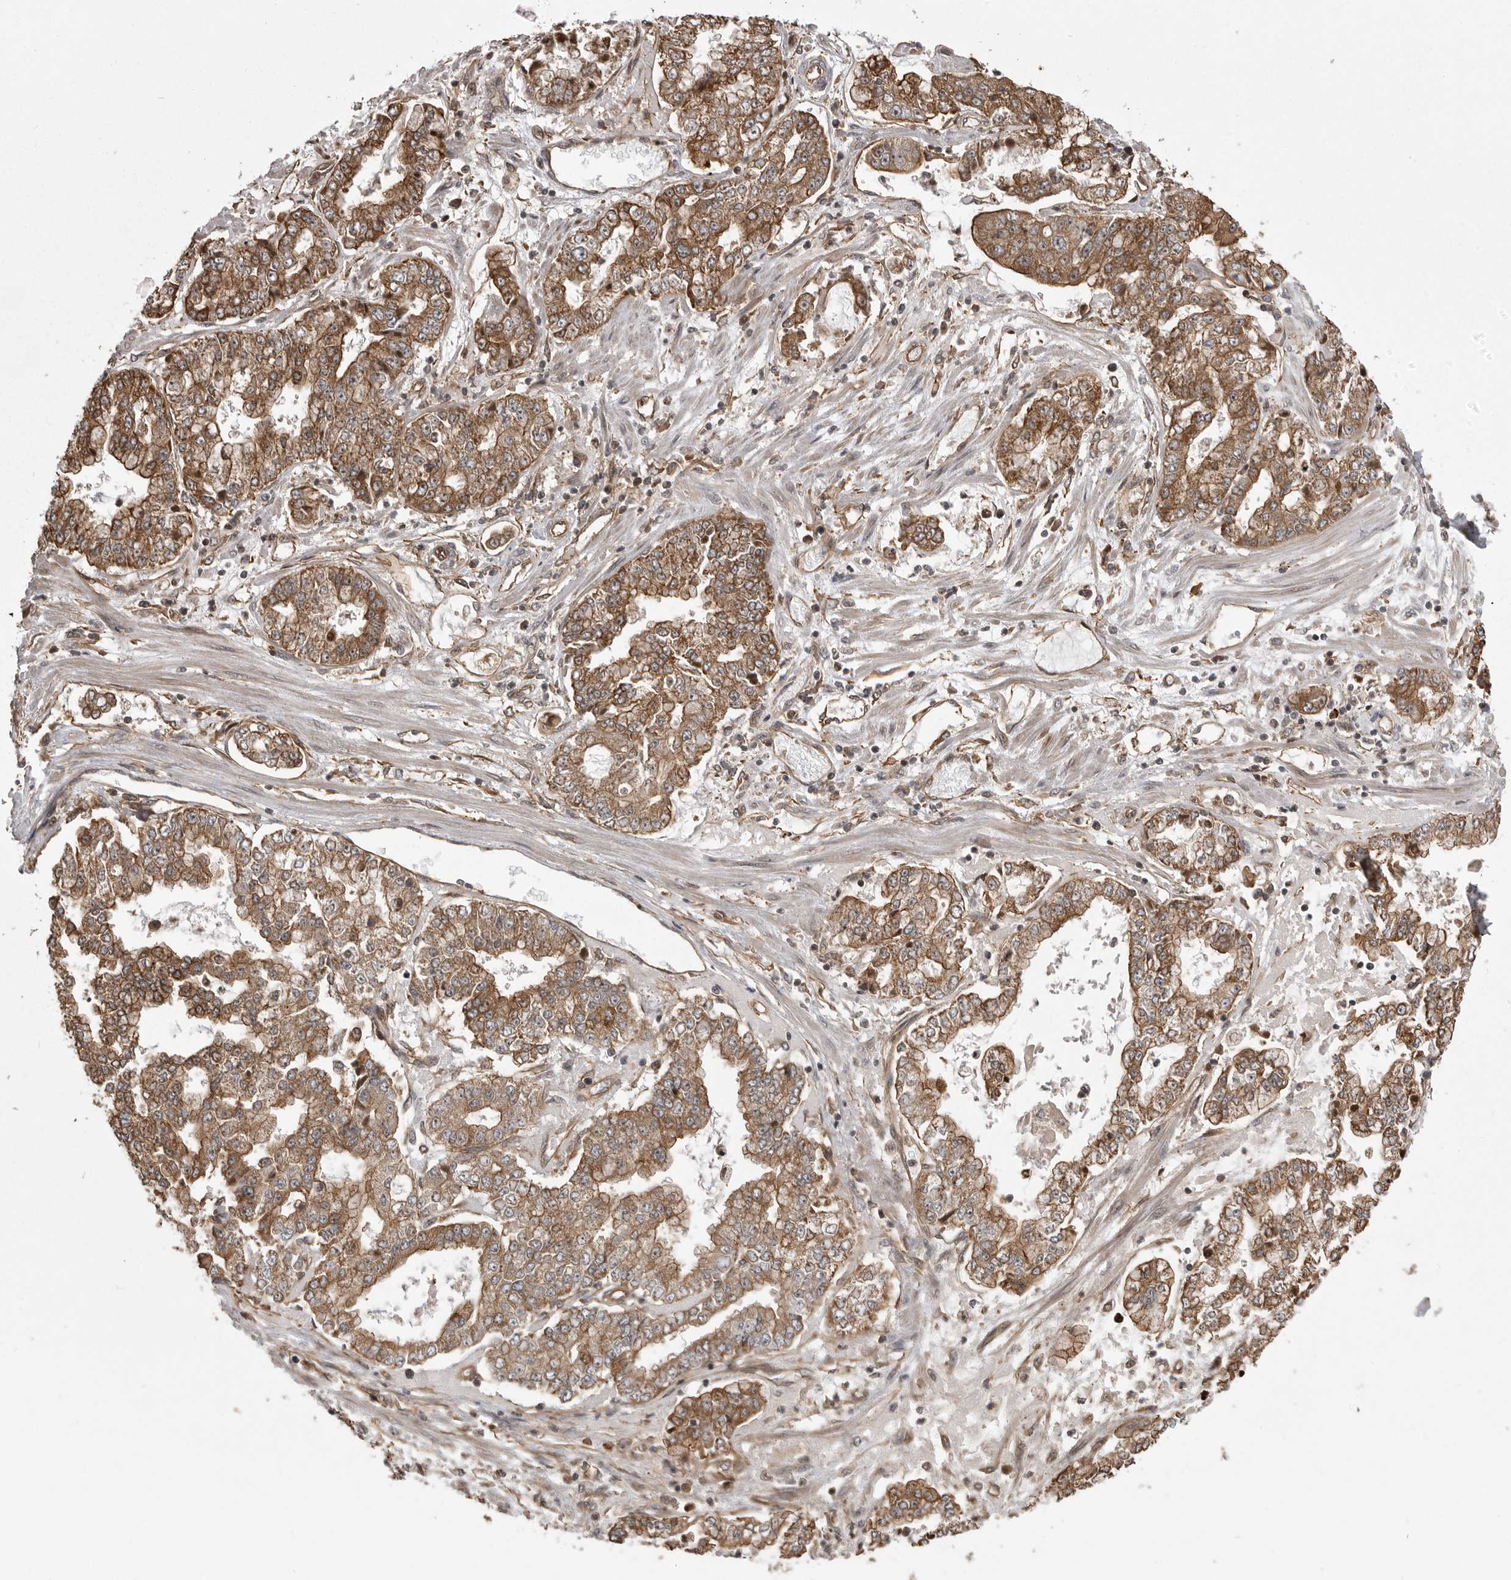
{"staining": {"intensity": "moderate", "quantity": ">75%", "location": "cytoplasmic/membranous"}, "tissue": "stomach cancer", "cell_type": "Tumor cells", "image_type": "cancer", "snomed": [{"axis": "morphology", "description": "Adenocarcinoma, NOS"}, {"axis": "topography", "description": "Stomach"}], "caption": "Stomach adenocarcinoma was stained to show a protein in brown. There is medium levels of moderate cytoplasmic/membranous positivity in about >75% of tumor cells.", "gene": "DNAJC8", "patient": {"sex": "male", "age": 76}}